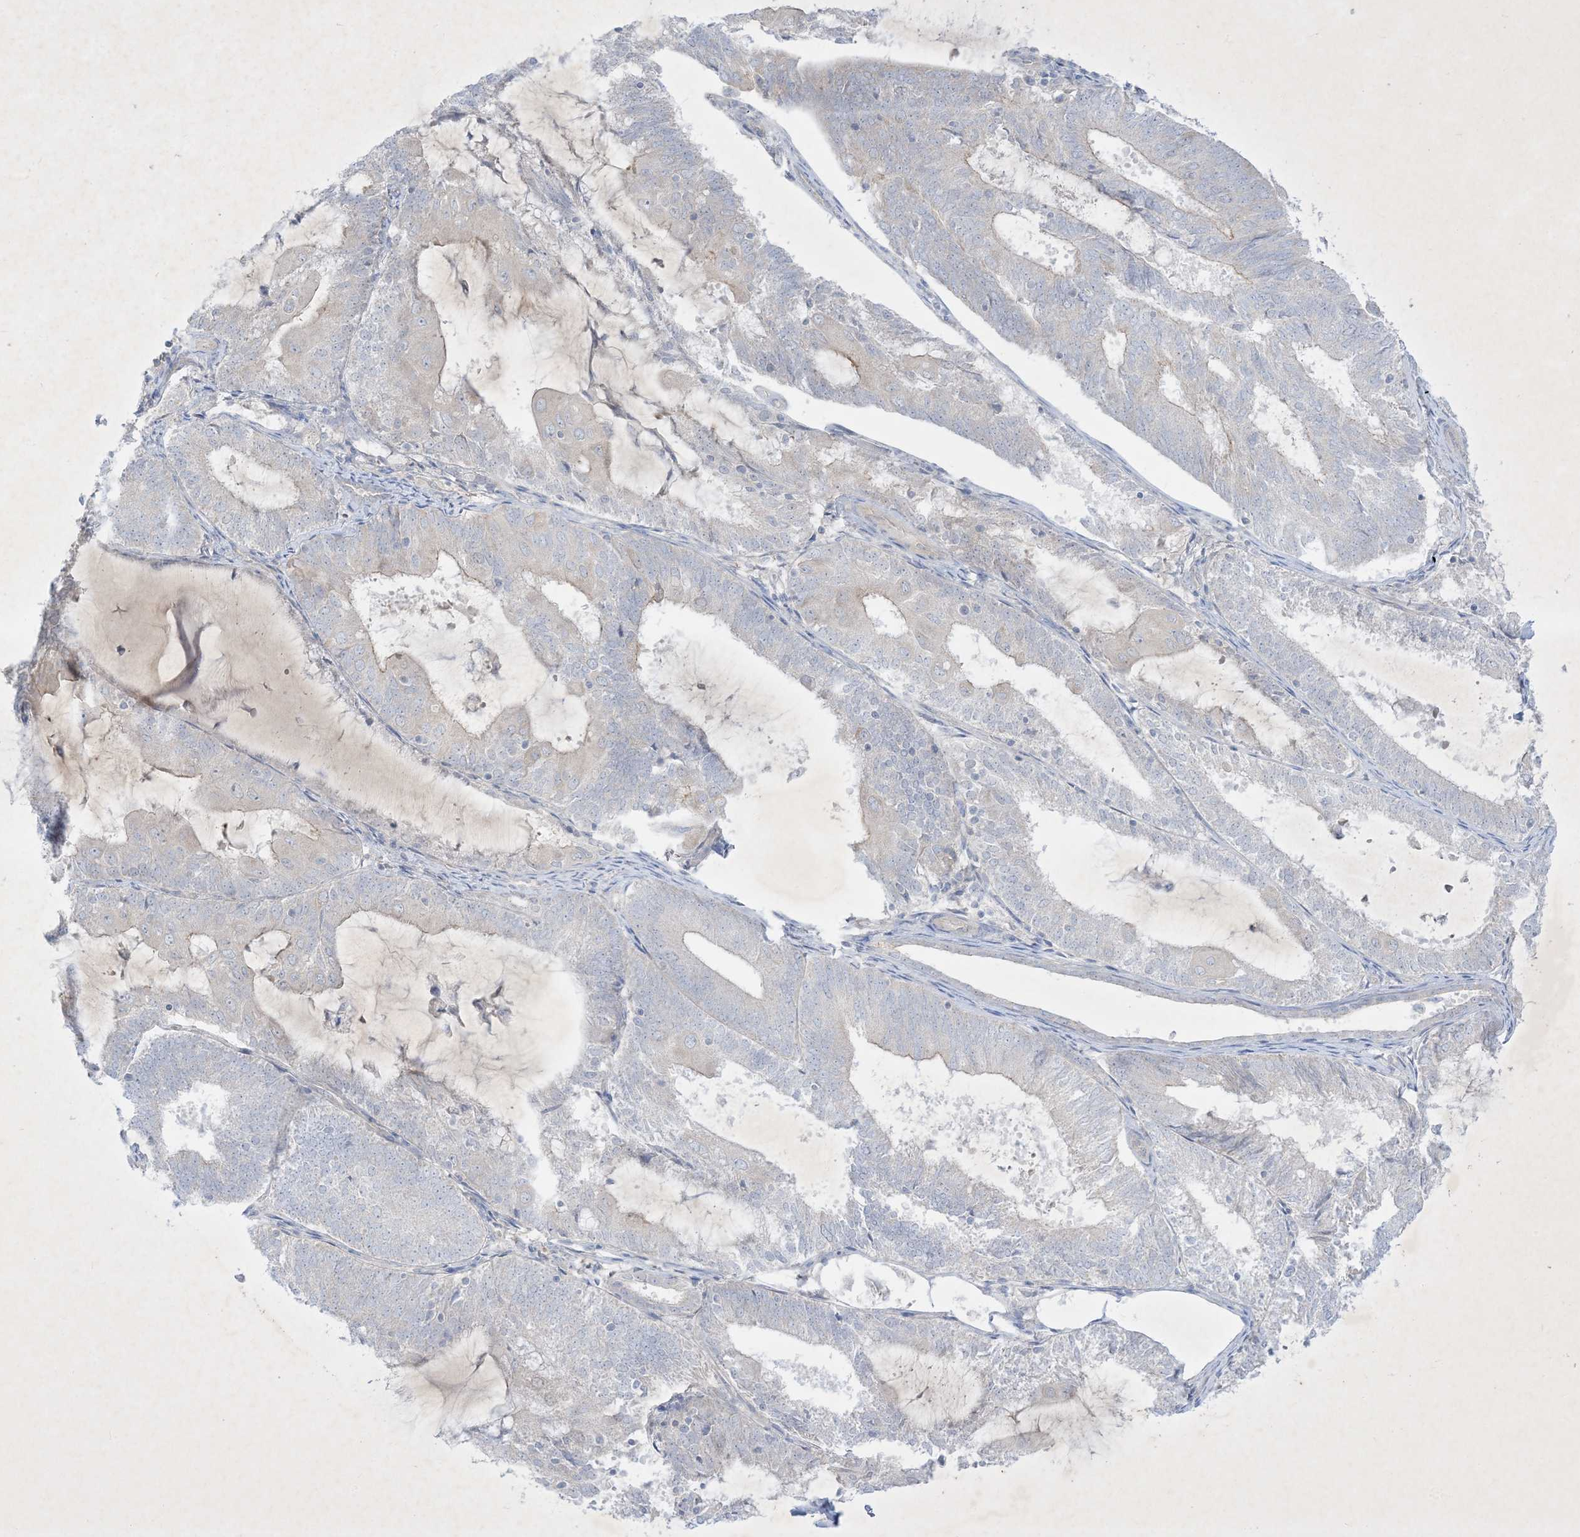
{"staining": {"intensity": "negative", "quantity": "none", "location": "none"}, "tissue": "endometrial cancer", "cell_type": "Tumor cells", "image_type": "cancer", "snomed": [{"axis": "morphology", "description": "Adenocarcinoma, NOS"}, {"axis": "topography", "description": "Endometrium"}], "caption": "This is a image of immunohistochemistry (IHC) staining of adenocarcinoma (endometrial), which shows no positivity in tumor cells.", "gene": "PLEKHA3", "patient": {"sex": "female", "age": 81}}